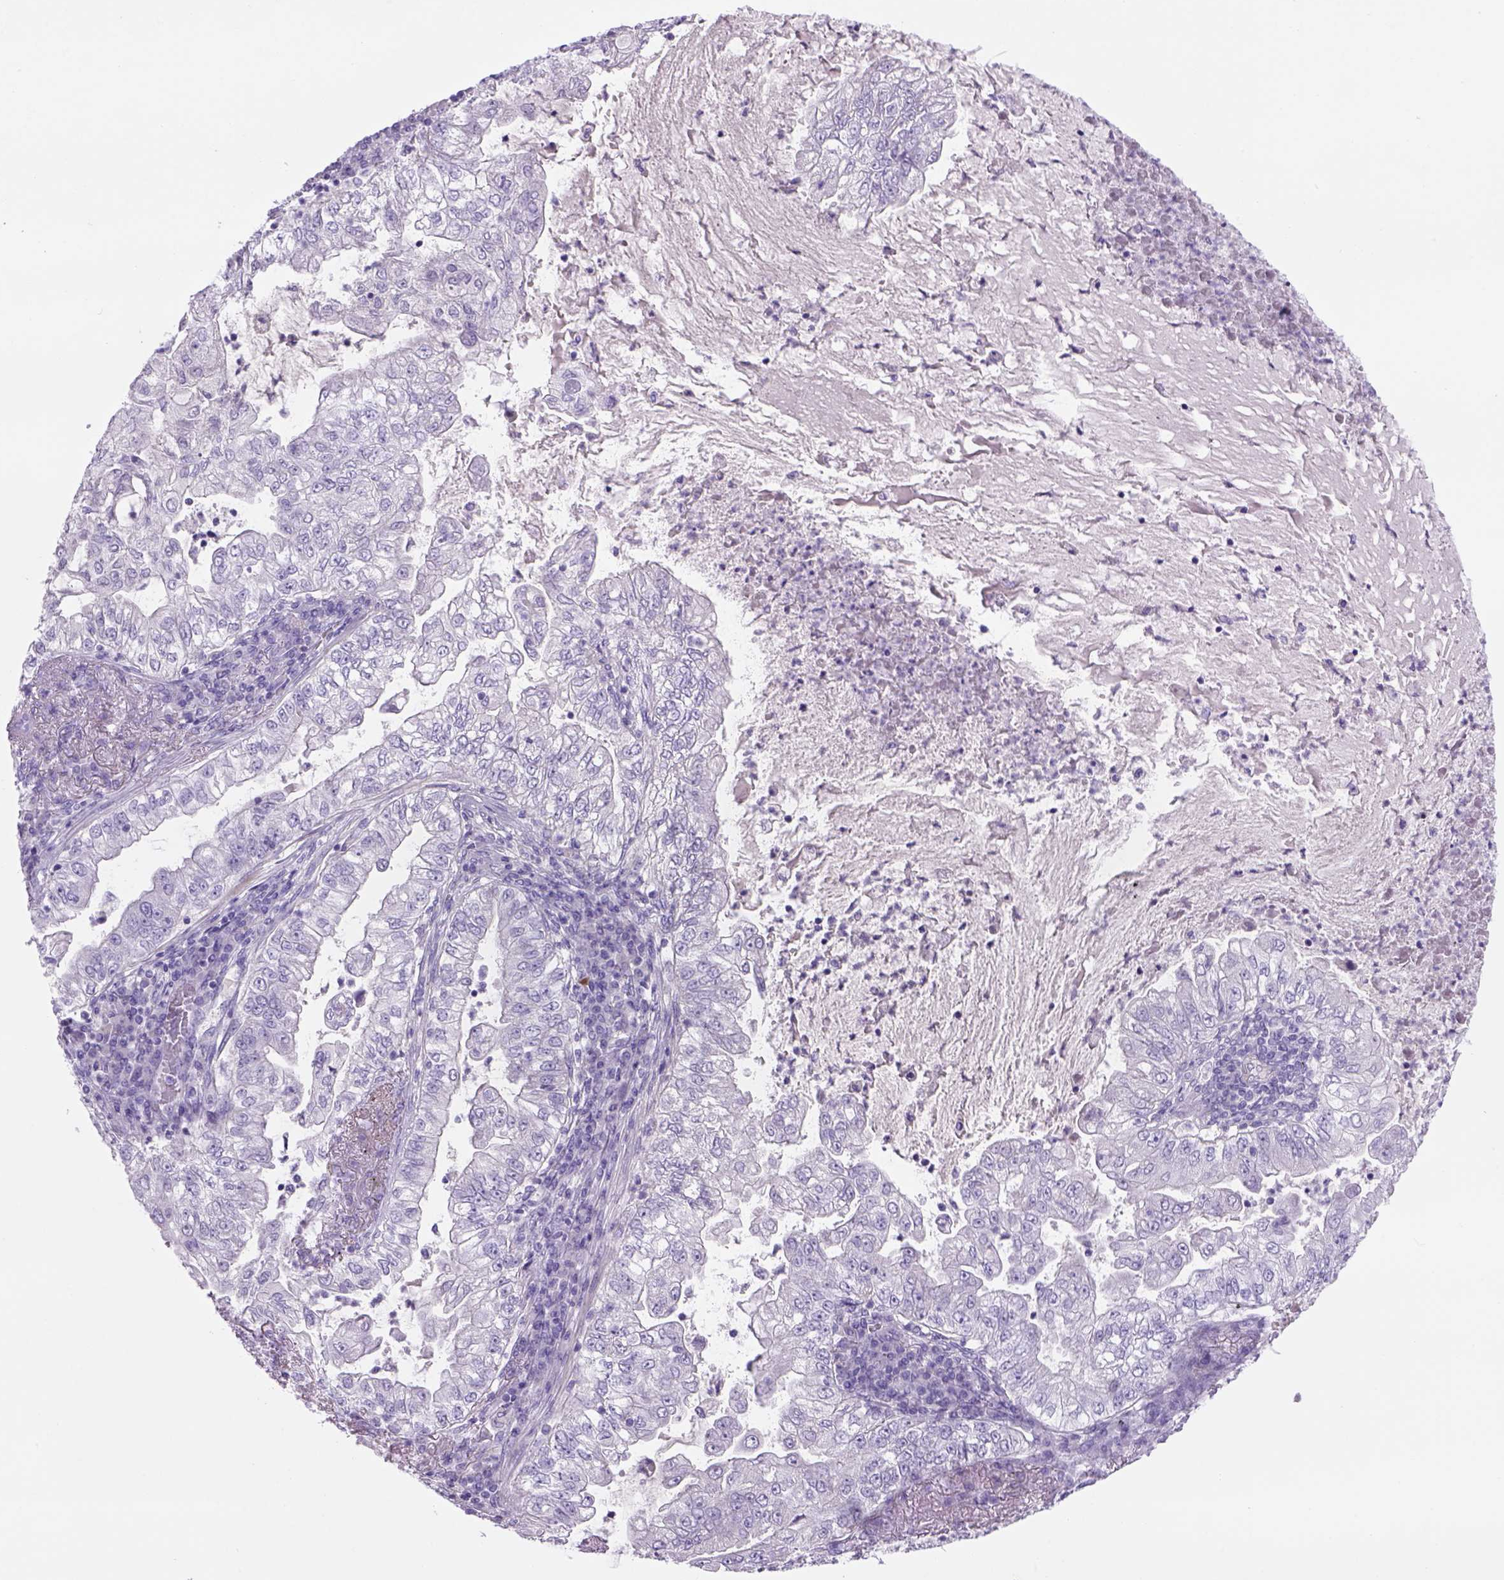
{"staining": {"intensity": "negative", "quantity": "none", "location": "none"}, "tissue": "lung cancer", "cell_type": "Tumor cells", "image_type": "cancer", "snomed": [{"axis": "morphology", "description": "Adenocarcinoma, NOS"}, {"axis": "topography", "description": "Lung"}], "caption": "IHC image of lung cancer (adenocarcinoma) stained for a protein (brown), which shows no positivity in tumor cells.", "gene": "TENM4", "patient": {"sex": "female", "age": 73}}